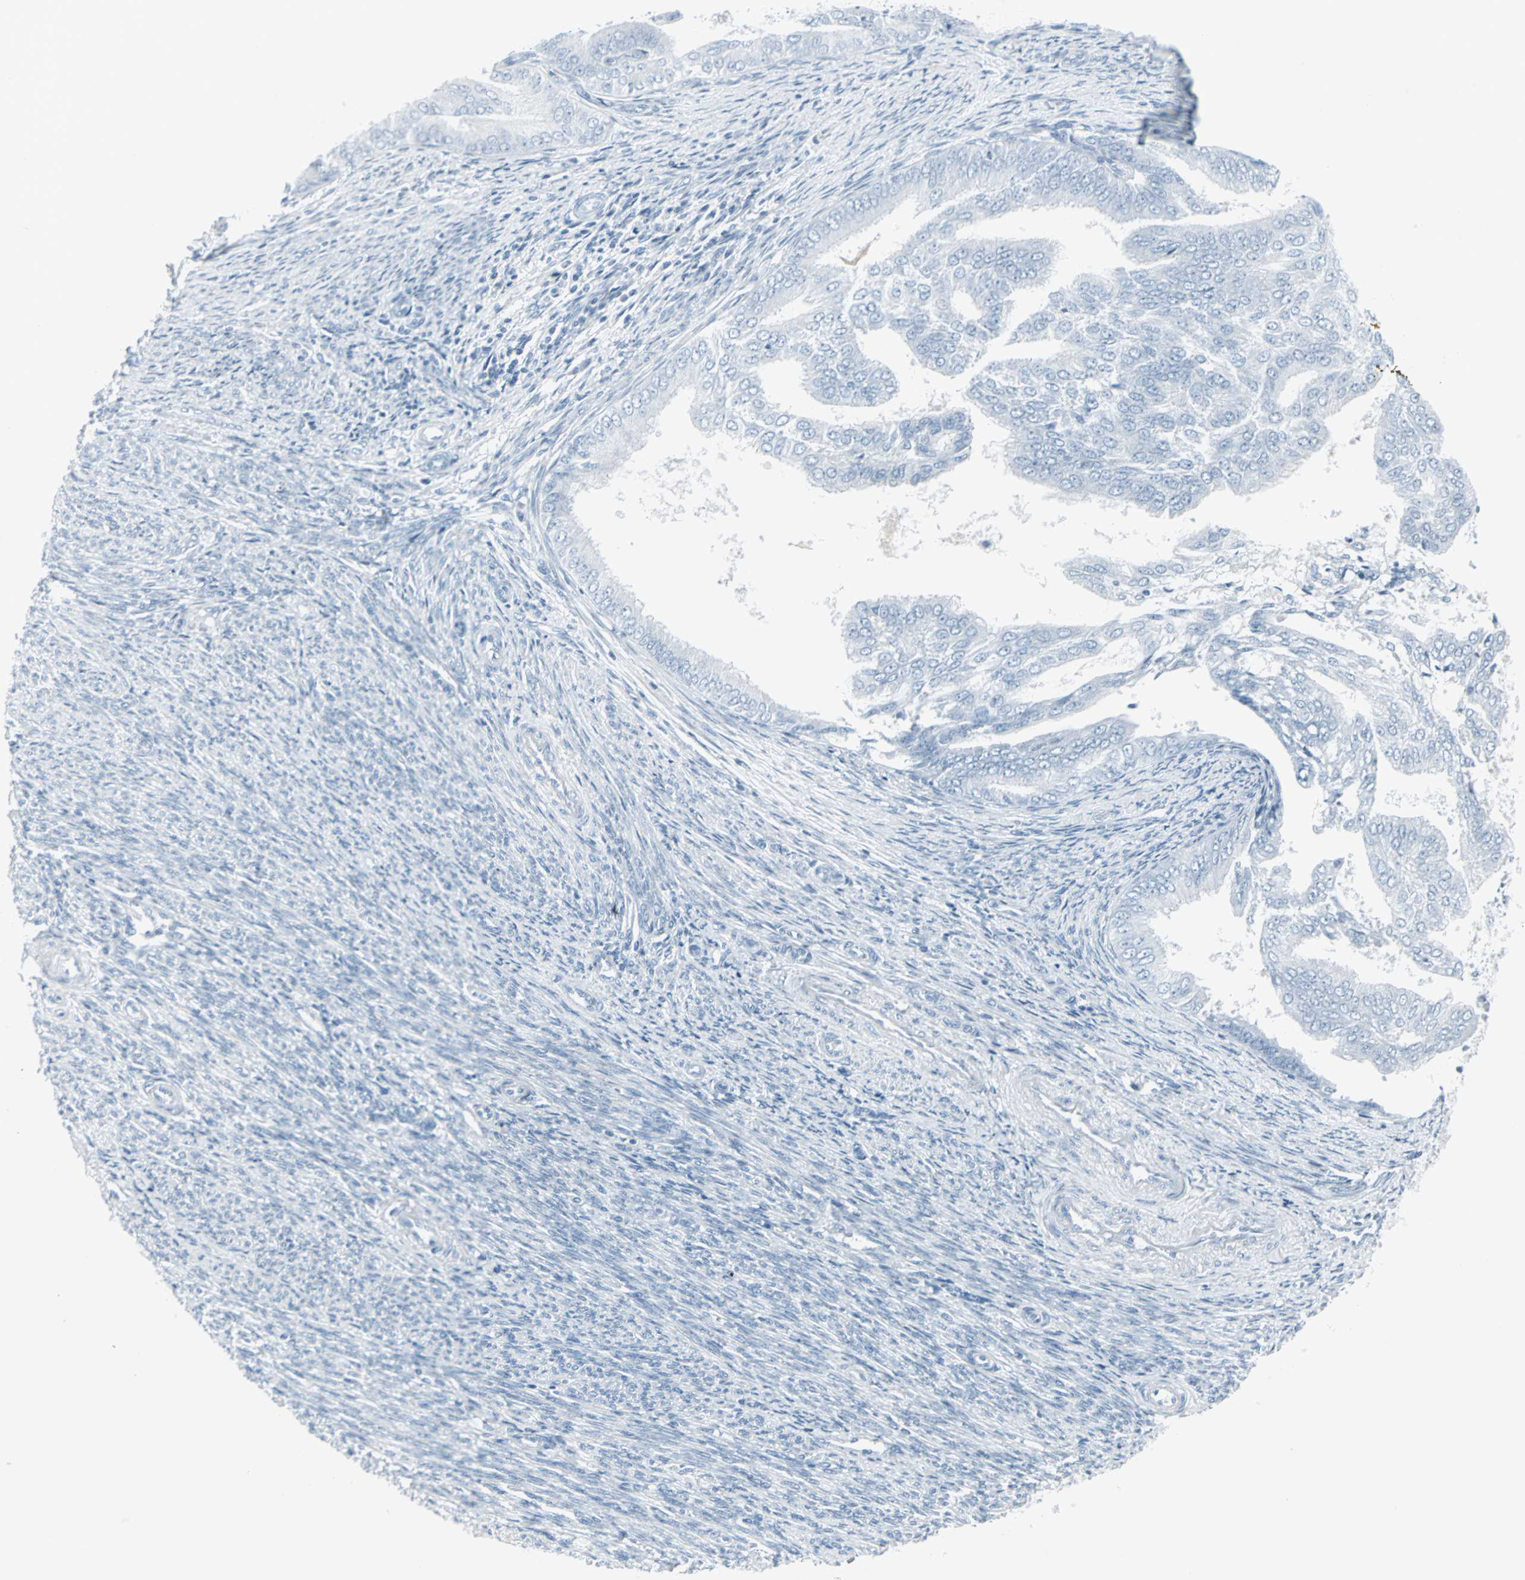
{"staining": {"intensity": "negative", "quantity": "none", "location": "none"}, "tissue": "endometrial cancer", "cell_type": "Tumor cells", "image_type": "cancer", "snomed": [{"axis": "morphology", "description": "Adenocarcinoma, NOS"}, {"axis": "topography", "description": "Endometrium"}], "caption": "Human adenocarcinoma (endometrial) stained for a protein using IHC displays no positivity in tumor cells.", "gene": "LANCL3", "patient": {"sex": "female", "age": 58}}